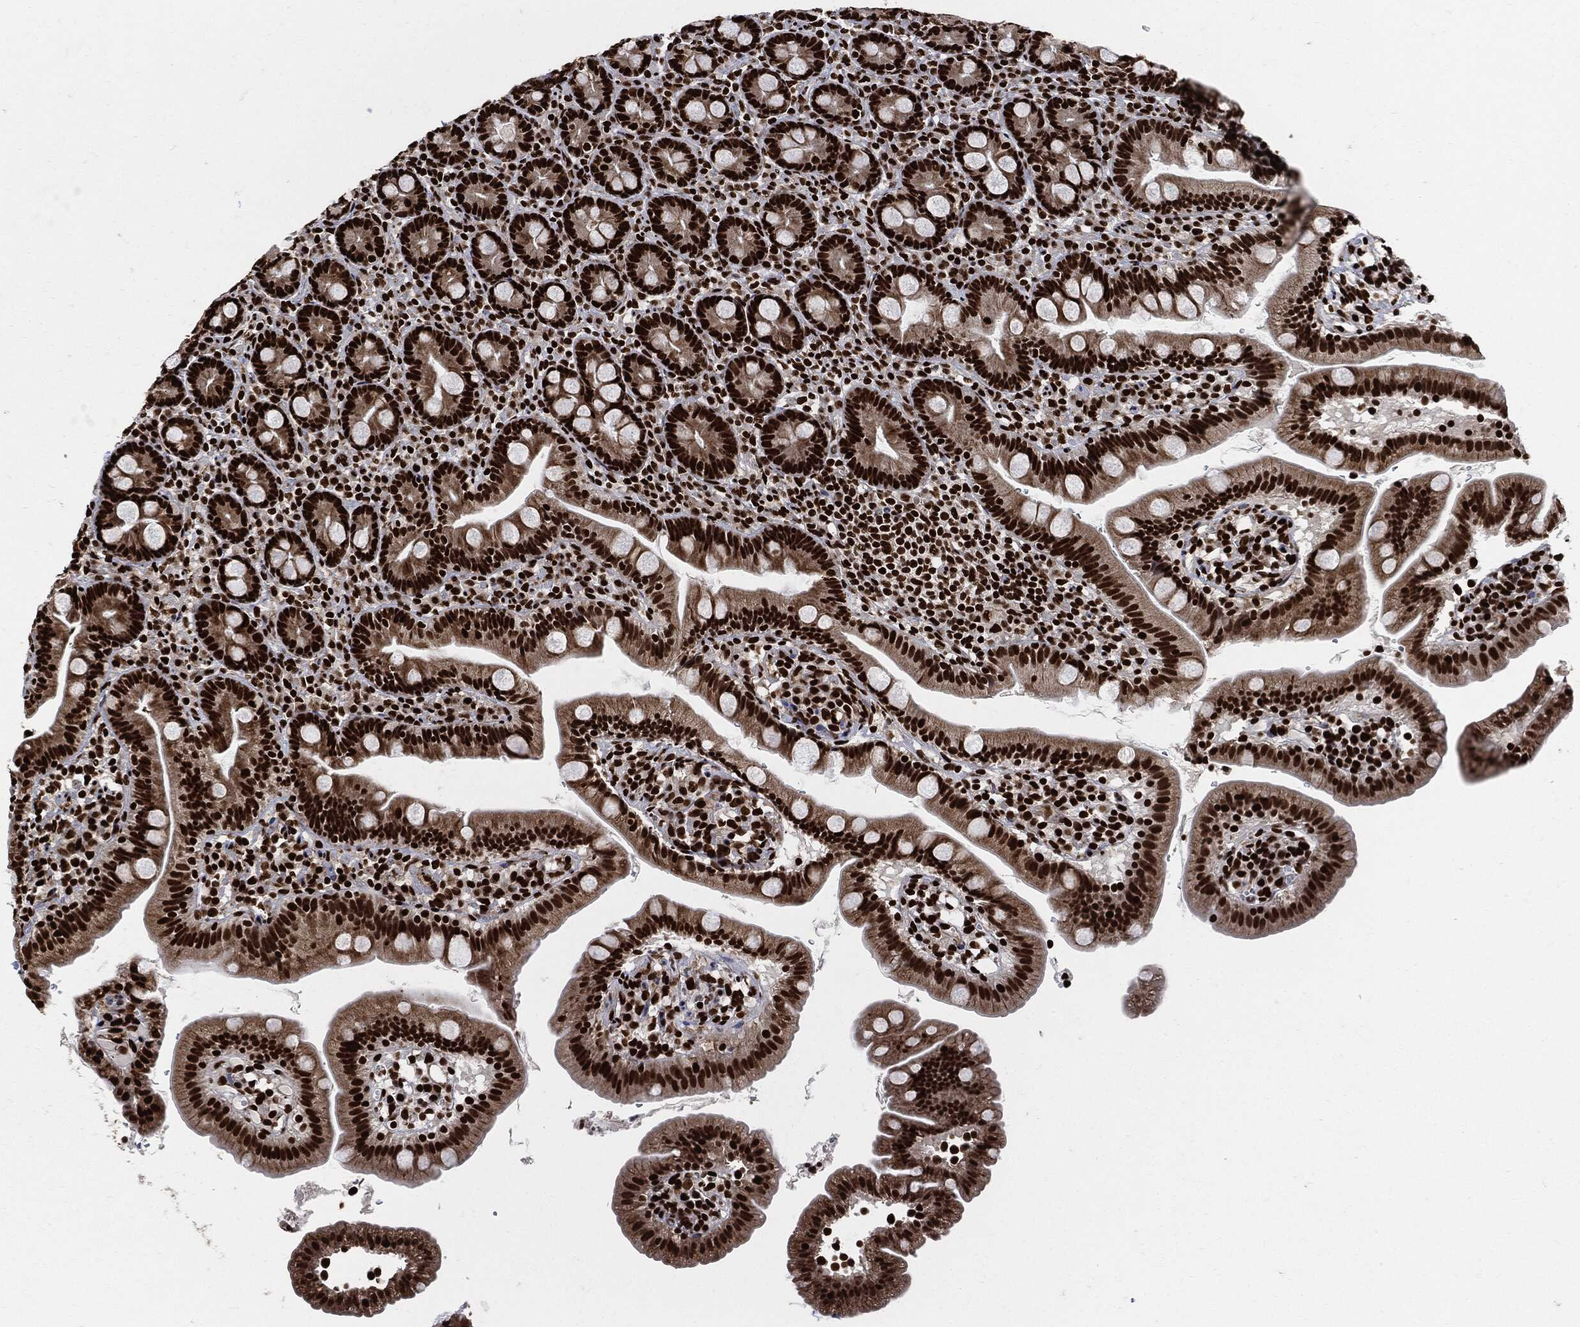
{"staining": {"intensity": "strong", "quantity": ">75%", "location": "nuclear"}, "tissue": "duodenum", "cell_type": "Glandular cells", "image_type": "normal", "snomed": [{"axis": "morphology", "description": "Normal tissue, NOS"}, {"axis": "topography", "description": "Duodenum"}], "caption": "Brown immunohistochemical staining in benign duodenum shows strong nuclear expression in about >75% of glandular cells. The staining is performed using DAB (3,3'-diaminobenzidine) brown chromogen to label protein expression. The nuclei are counter-stained blue using hematoxylin.", "gene": "RECQL", "patient": {"sex": "female", "age": 67}}